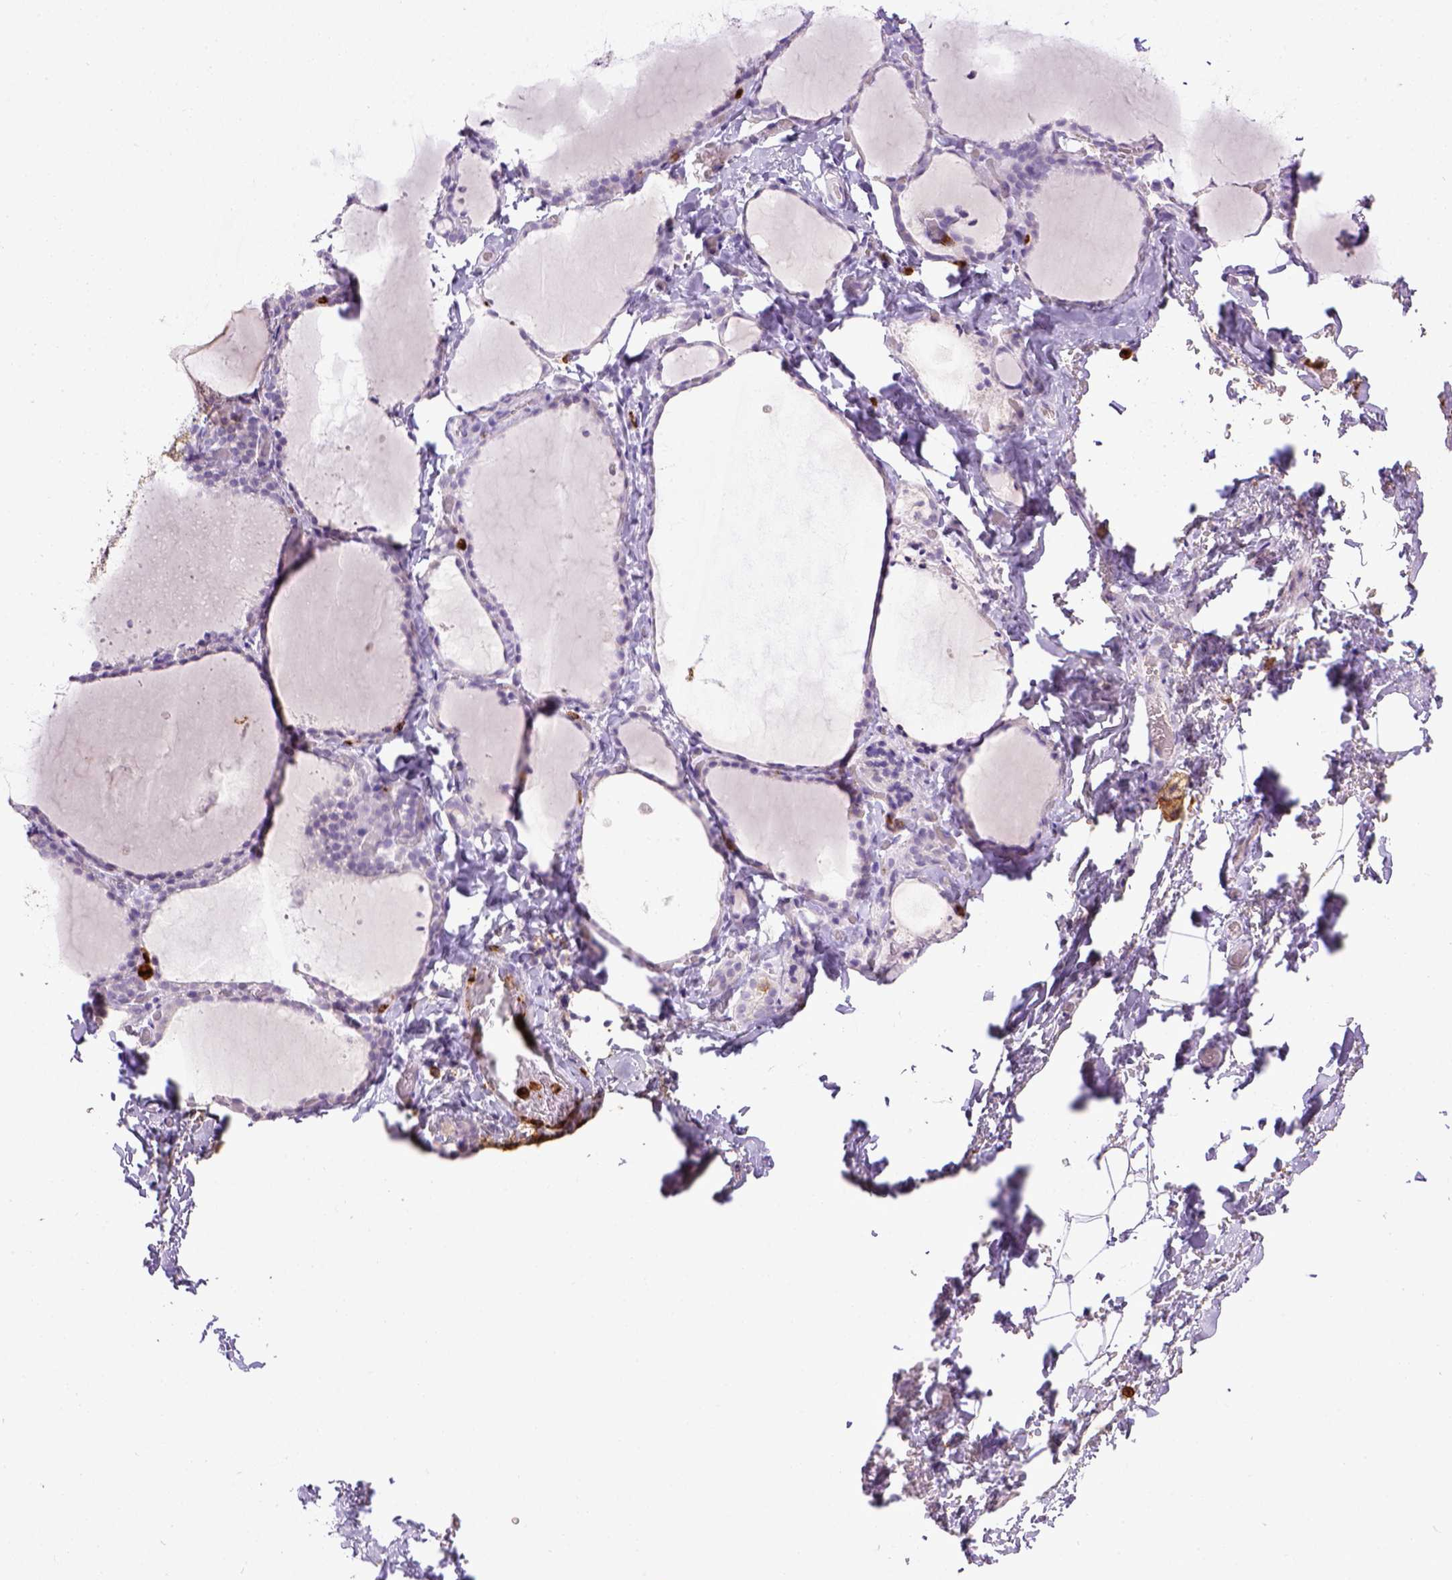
{"staining": {"intensity": "negative", "quantity": "none", "location": "none"}, "tissue": "thyroid gland", "cell_type": "Glandular cells", "image_type": "normal", "snomed": [{"axis": "morphology", "description": "Normal tissue, NOS"}, {"axis": "topography", "description": "Thyroid gland"}], "caption": "The image shows no significant positivity in glandular cells of thyroid gland. (DAB immunohistochemistry, high magnification).", "gene": "ITGAM", "patient": {"sex": "female", "age": 22}}